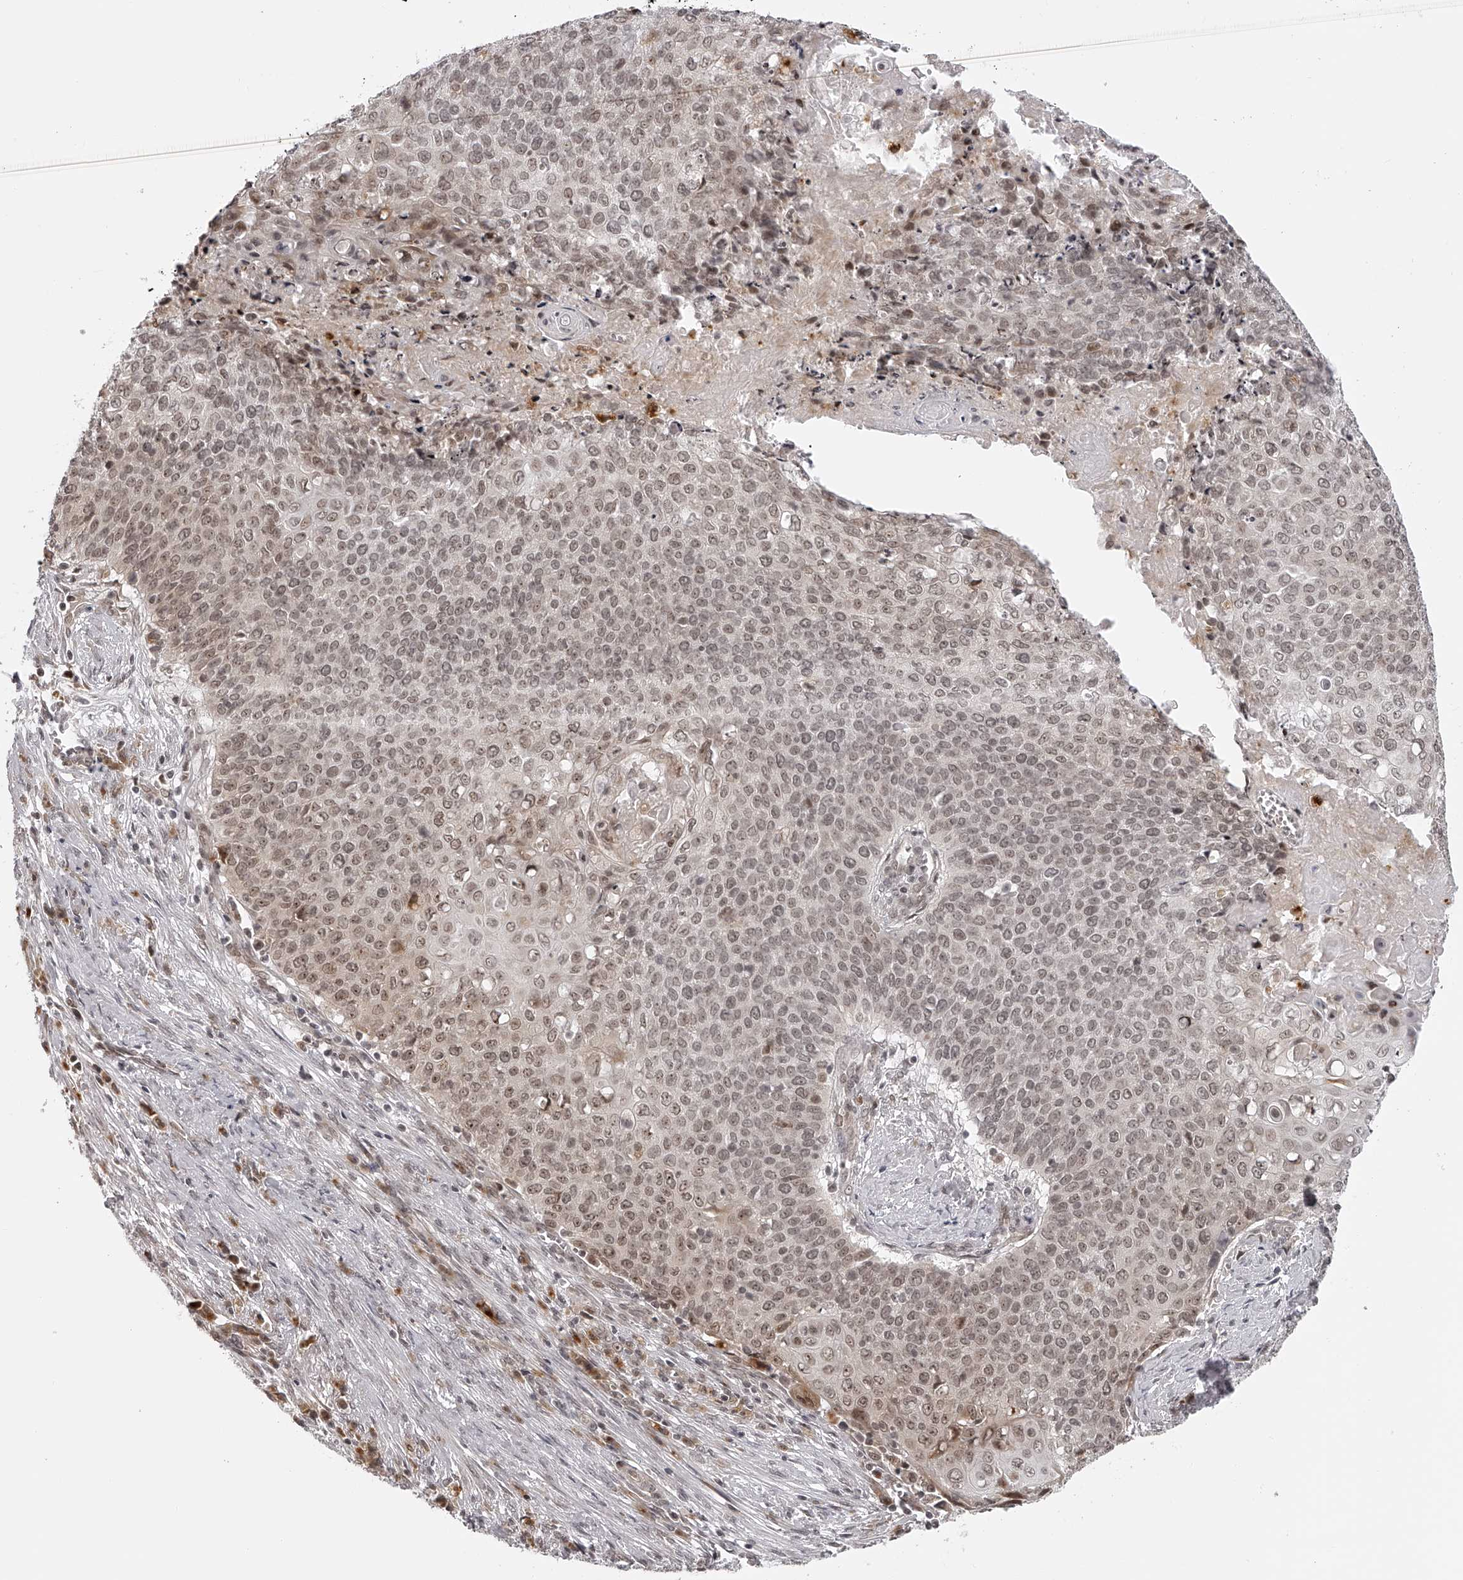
{"staining": {"intensity": "moderate", "quantity": ">75%", "location": "nuclear"}, "tissue": "cervical cancer", "cell_type": "Tumor cells", "image_type": "cancer", "snomed": [{"axis": "morphology", "description": "Squamous cell carcinoma, NOS"}, {"axis": "topography", "description": "Cervix"}], "caption": "Human squamous cell carcinoma (cervical) stained with a brown dye reveals moderate nuclear positive expression in about >75% of tumor cells.", "gene": "ODF2L", "patient": {"sex": "female", "age": 39}}